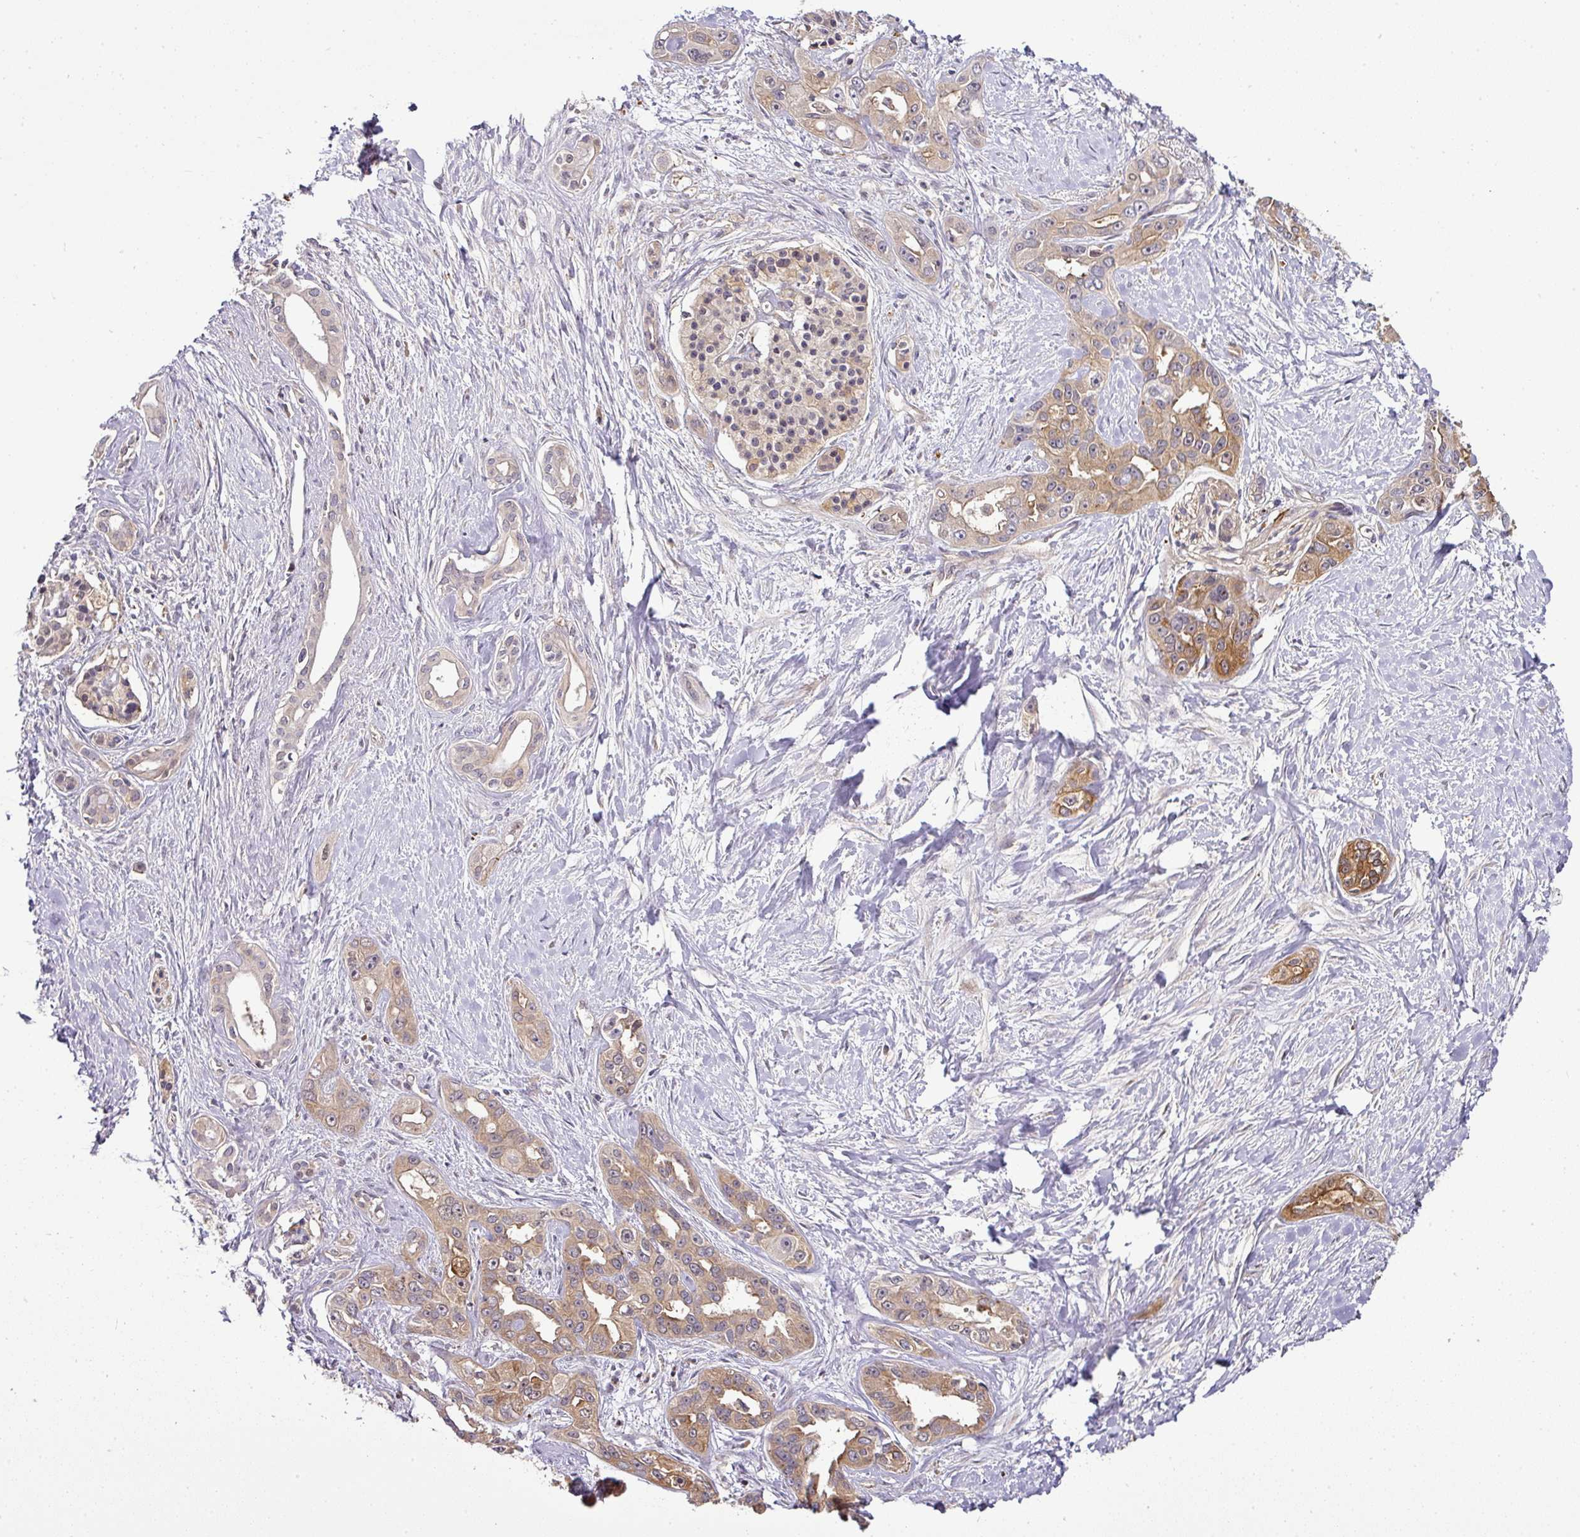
{"staining": {"intensity": "moderate", "quantity": "25%-75%", "location": "cytoplasmic/membranous"}, "tissue": "pancreatic cancer", "cell_type": "Tumor cells", "image_type": "cancer", "snomed": [{"axis": "morphology", "description": "Adenocarcinoma, NOS"}, {"axis": "topography", "description": "Pancreas"}], "caption": "Pancreatic cancer (adenocarcinoma) stained with a protein marker reveals moderate staining in tumor cells.", "gene": "TMEM107", "patient": {"sex": "female", "age": 50}}